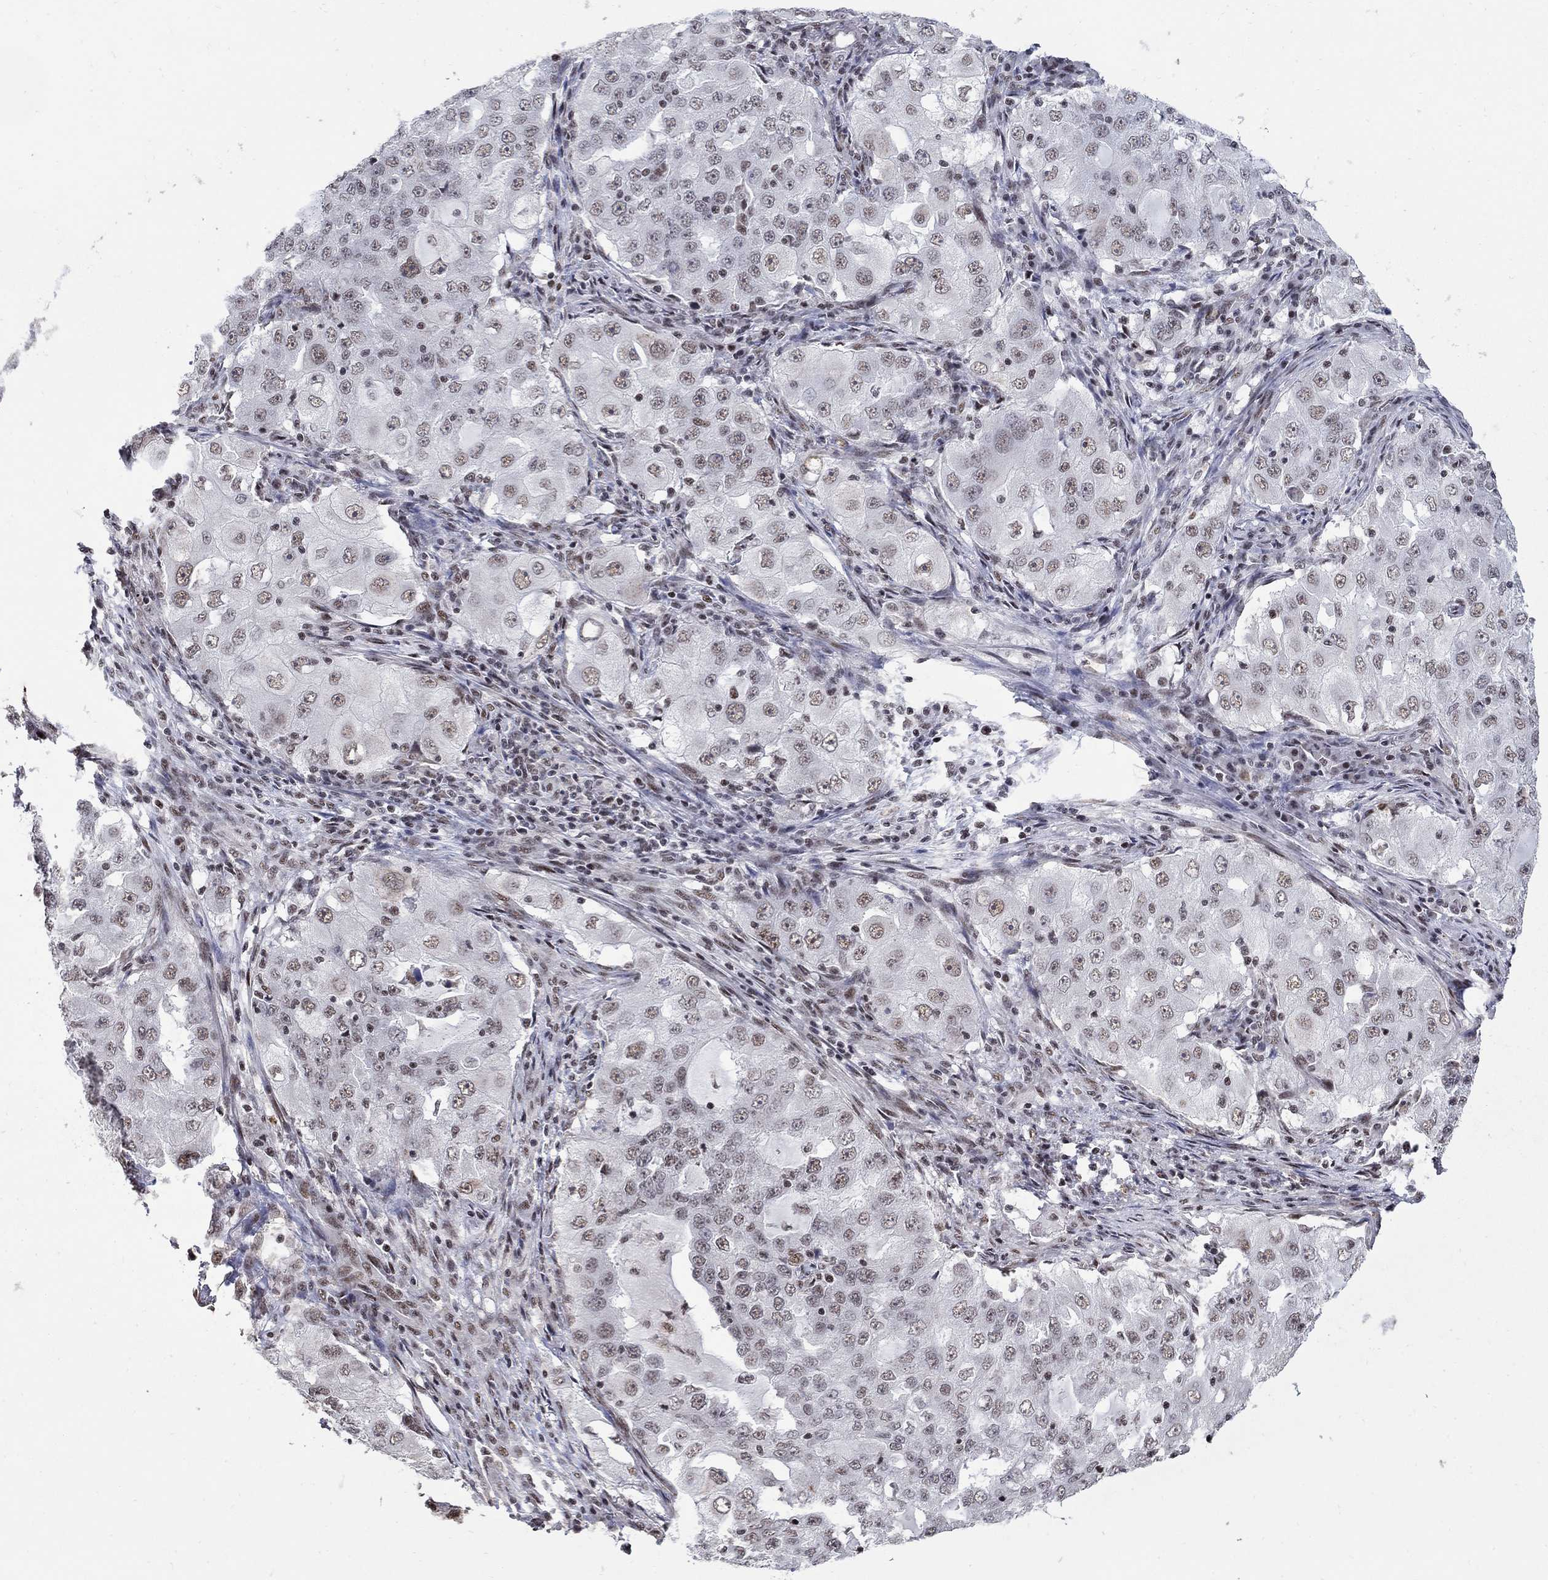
{"staining": {"intensity": "weak", "quantity": "25%-75%", "location": "nuclear"}, "tissue": "lung cancer", "cell_type": "Tumor cells", "image_type": "cancer", "snomed": [{"axis": "morphology", "description": "Adenocarcinoma, NOS"}, {"axis": "topography", "description": "Lung"}], "caption": "Immunohistochemical staining of human lung cancer (adenocarcinoma) displays weak nuclear protein staining in about 25%-75% of tumor cells.", "gene": "PNISR", "patient": {"sex": "female", "age": 61}}